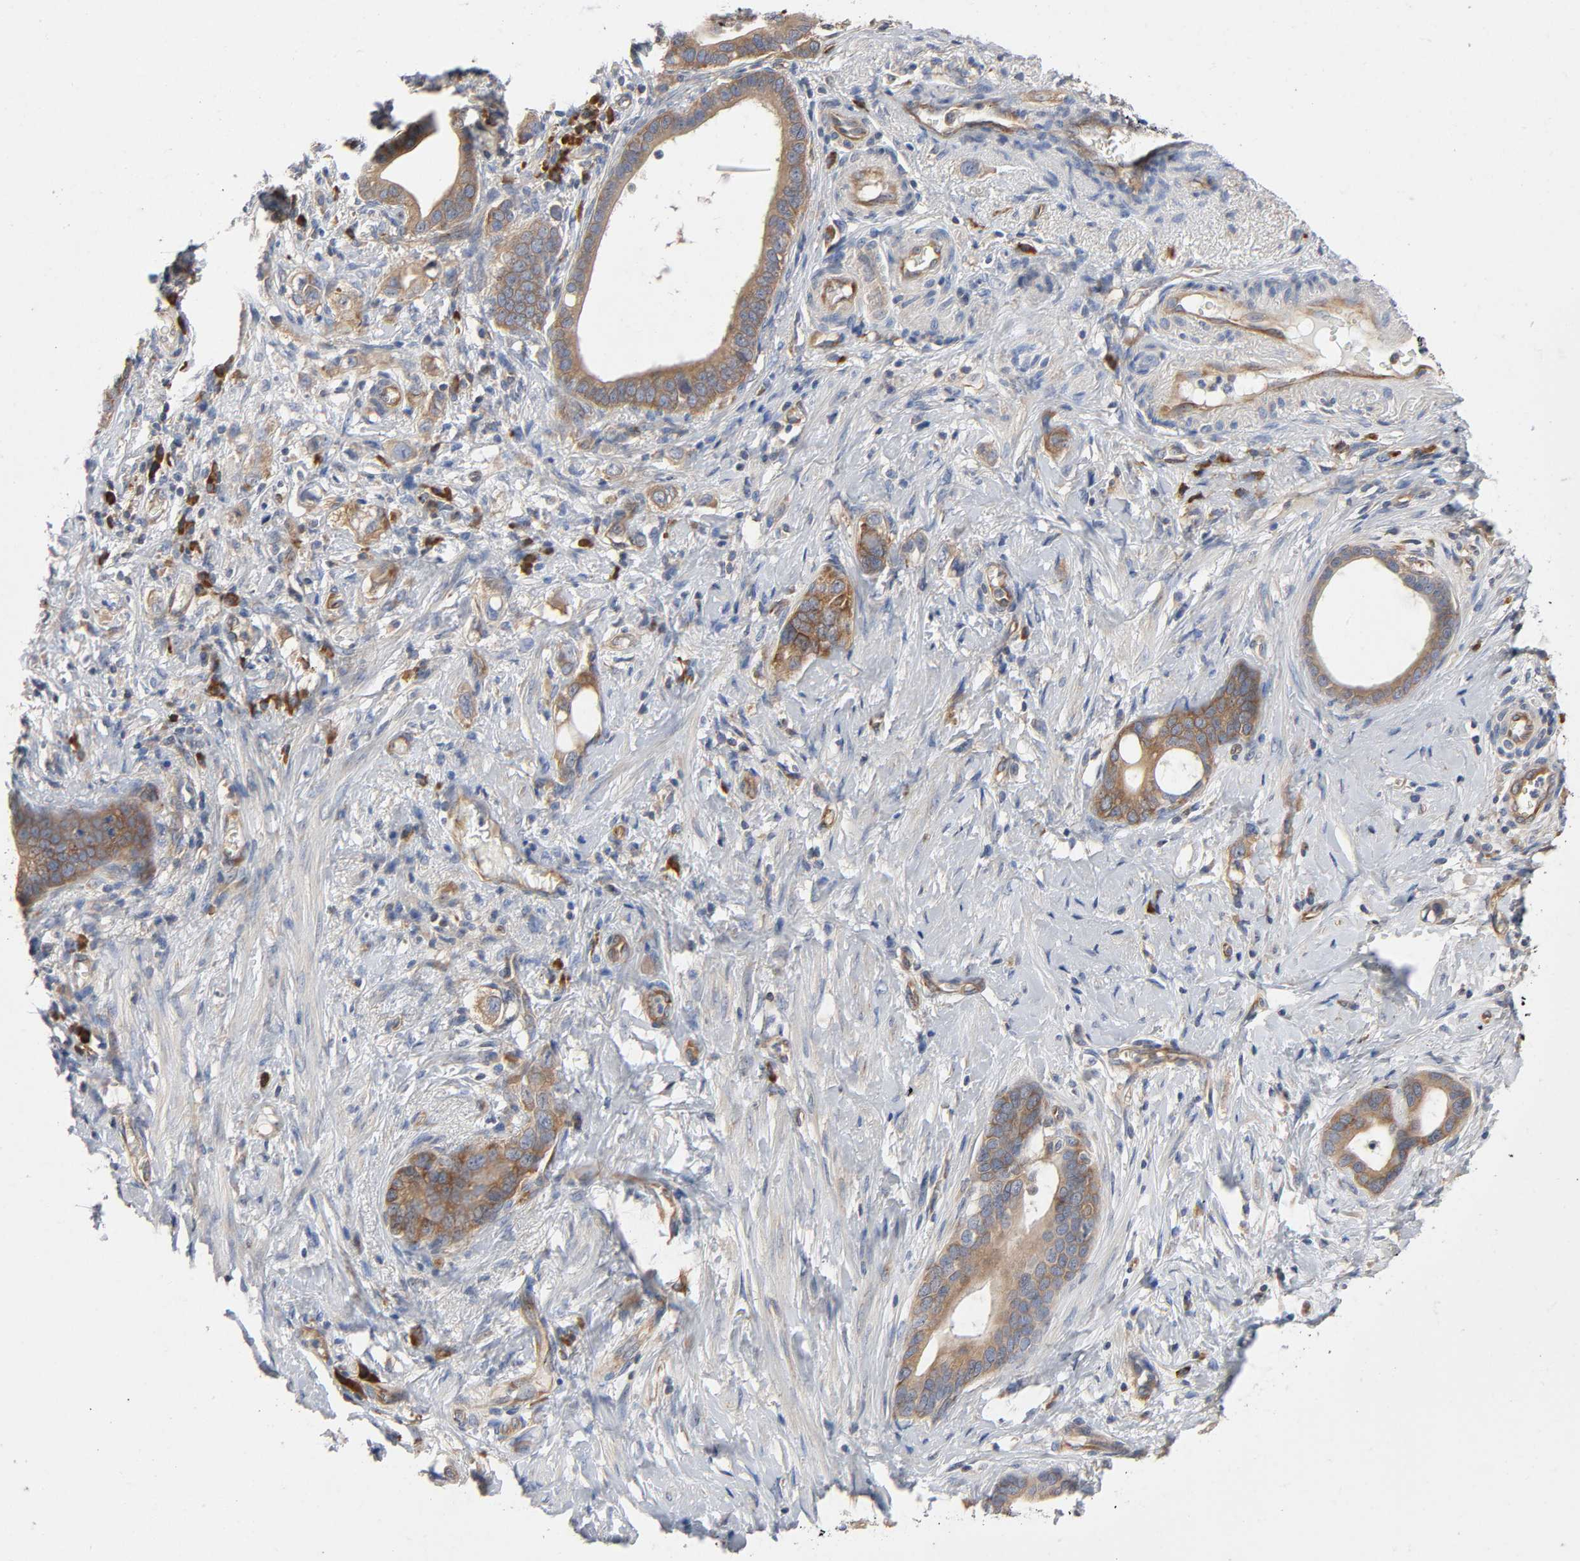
{"staining": {"intensity": "moderate", "quantity": ">75%", "location": "cytoplasmic/membranous"}, "tissue": "stomach cancer", "cell_type": "Tumor cells", "image_type": "cancer", "snomed": [{"axis": "morphology", "description": "Adenocarcinoma, NOS"}, {"axis": "topography", "description": "Stomach"}], "caption": "Adenocarcinoma (stomach) stained for a protein (brown) reveals moderate cytoplasmic/membranous positive expression in about >75% of tumor cells.", "gene": "SCHIP1", "patient": {"sex": "female", "age": 75}}